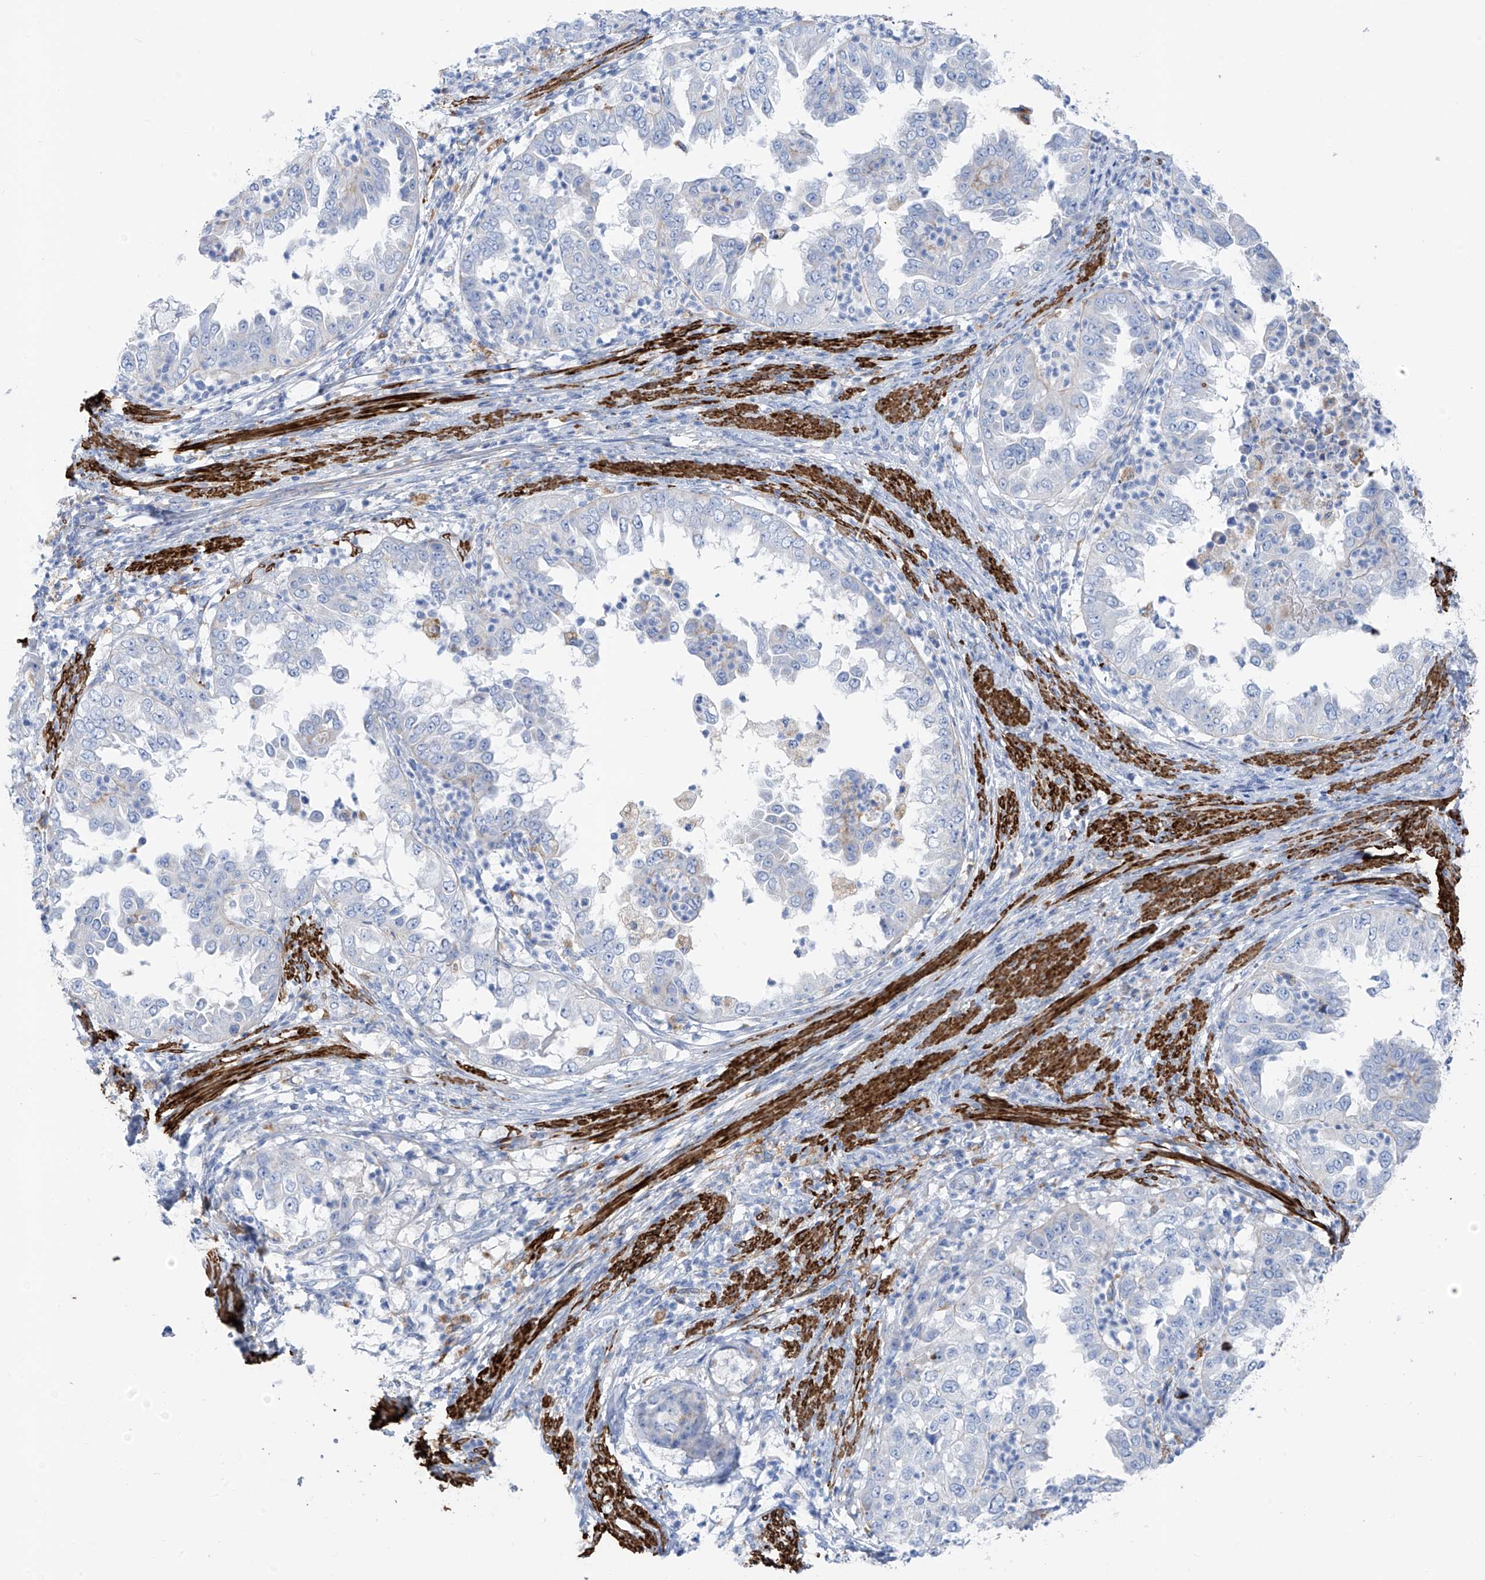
{"staining": {"intensity": "negative", "quantity": "none", "location": "none"}, "tissue": "endometrial cancer", "cell_type": "Tumor cells", "image_type": "cancer", "snomed": [{"axis": "morphology", "description": "Adenocarcinoma, NOS"}, {"axis": "topography", "description": "Endometrium"}], "caption": "Immunohistochemistry (IHC) histopathology image of neoplastic tissue: endometrial cancer (adenocarcinoma) stained with DAB displays no significant protein positivity in tumor cells.", "gene": "GLMP", "patient": {"sex": "female", "age": 85}}